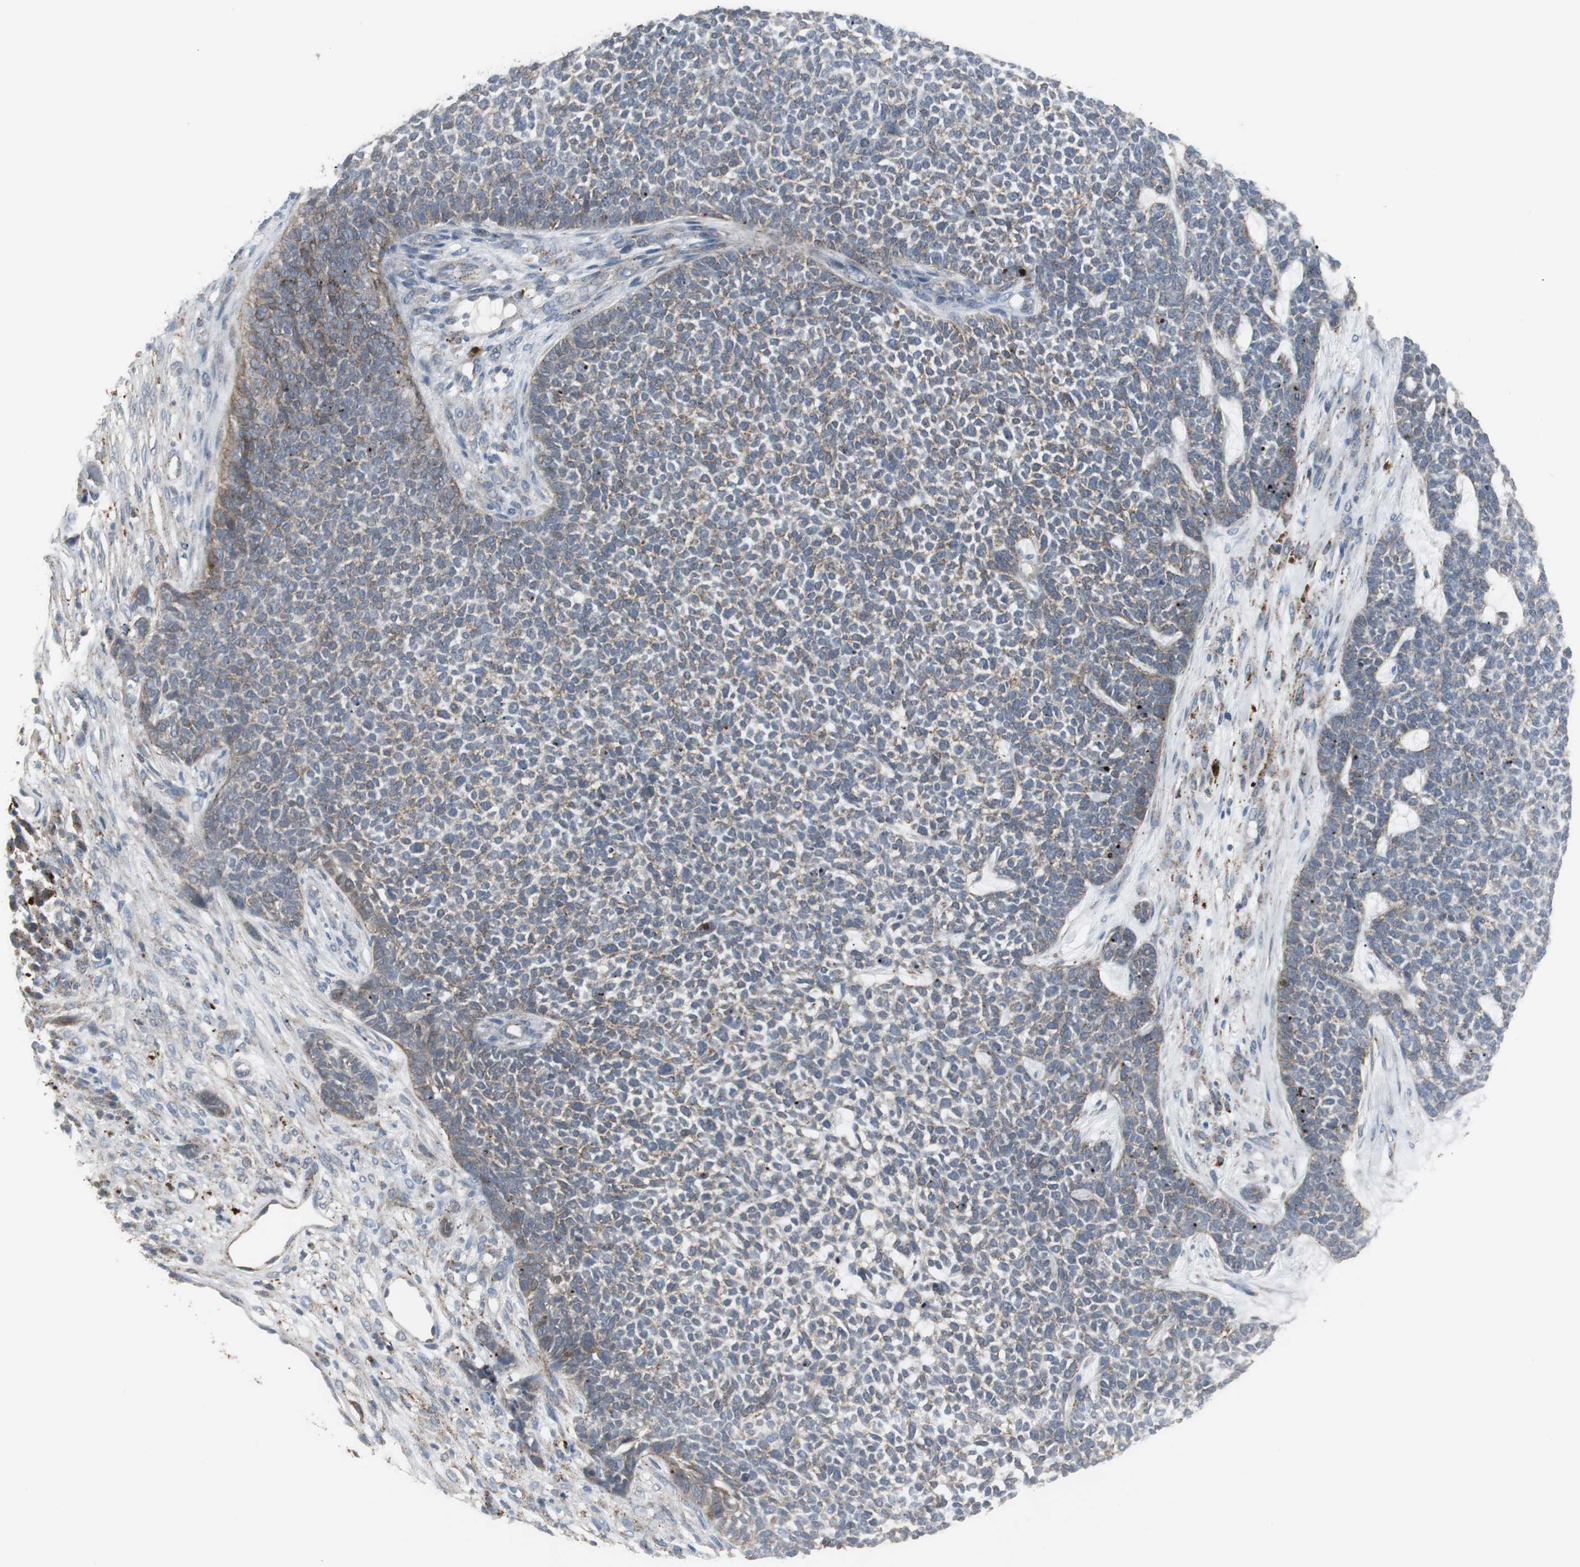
{"staining": {"intensity": "moderate", "quantity": "25%-75%", "location": "cytoplasmic/membranous"}, "tissue": "skin cancer", "cell_type": "Tumor cells", "image_type": "cancer", "snomed": [{"axis": "morphology", "description": "Basal cell carcinoma"}, {"axis": "topography", "description": "Skin"}], "caption": "Protein analysis of skin cancer tissue reveals moderate cytoplasmic/membranous staining in about 25%-75% of tumor cells. Immunohistochemistry (ihc) stains the protein in brown and the nuclei are stained blue.", "gene": "GBA1", "patient": {"sex": "female", "age": 84}}